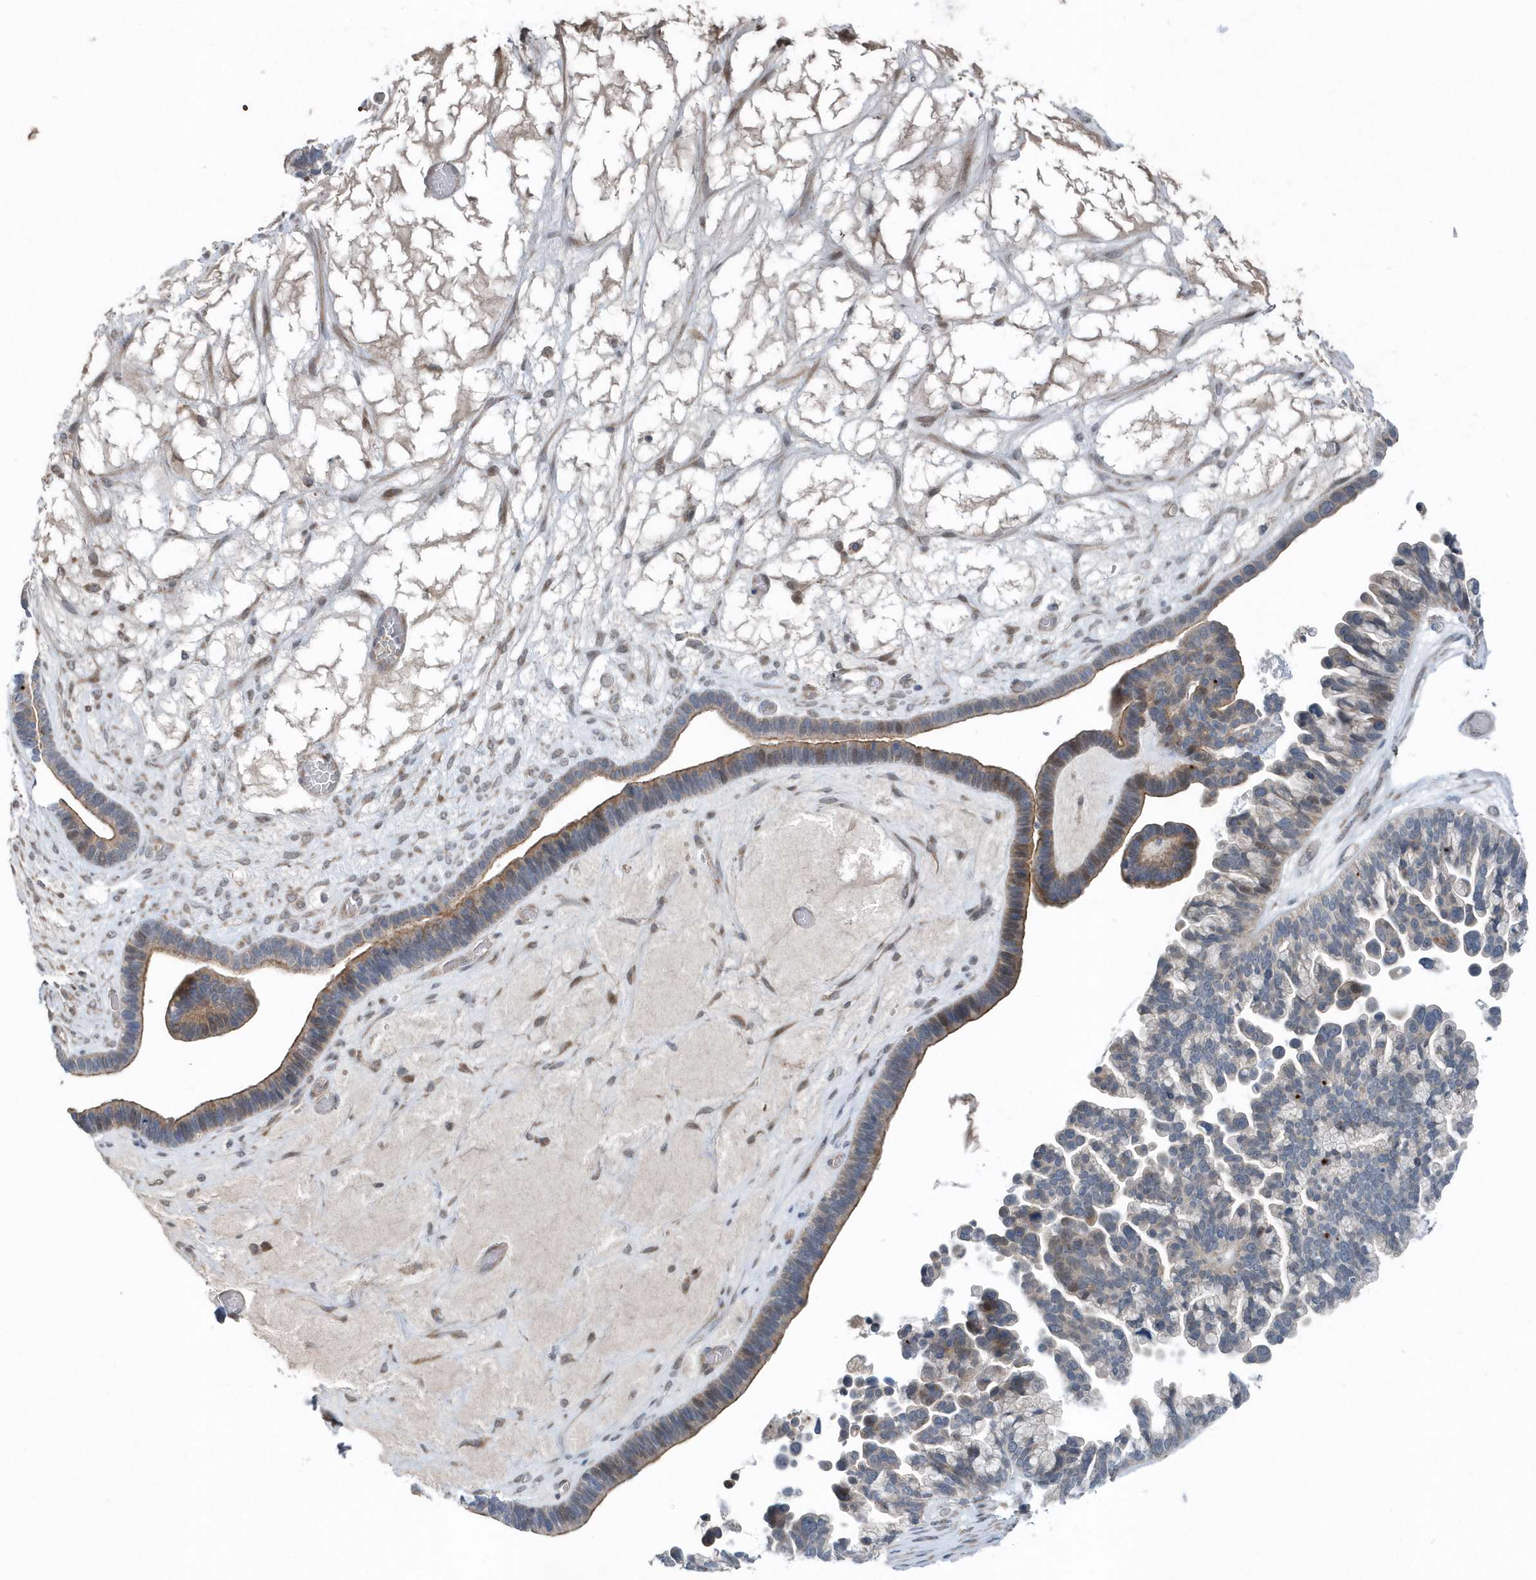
{"staining": {"intensity": "weak", "quantity": "25%-75%", "location": "cytoplasmic/membranous"}, "tissue": "ovarian cancer", "cell_type": "Tumor cells", "image_type": "cancer", "snomed": [{"axis": "morphology", "description": "Cystadenocarcinoma, serous, NOS"}, {"axis": "topography", "description": "Ovary"}], "caption": "Ovarian cancer (serous cystadenocarcinoma) stained with a protein marker reveals weak staining in tumor cells.", "gene": "MCC", "patient": {"sex": "female", "age": 56}}